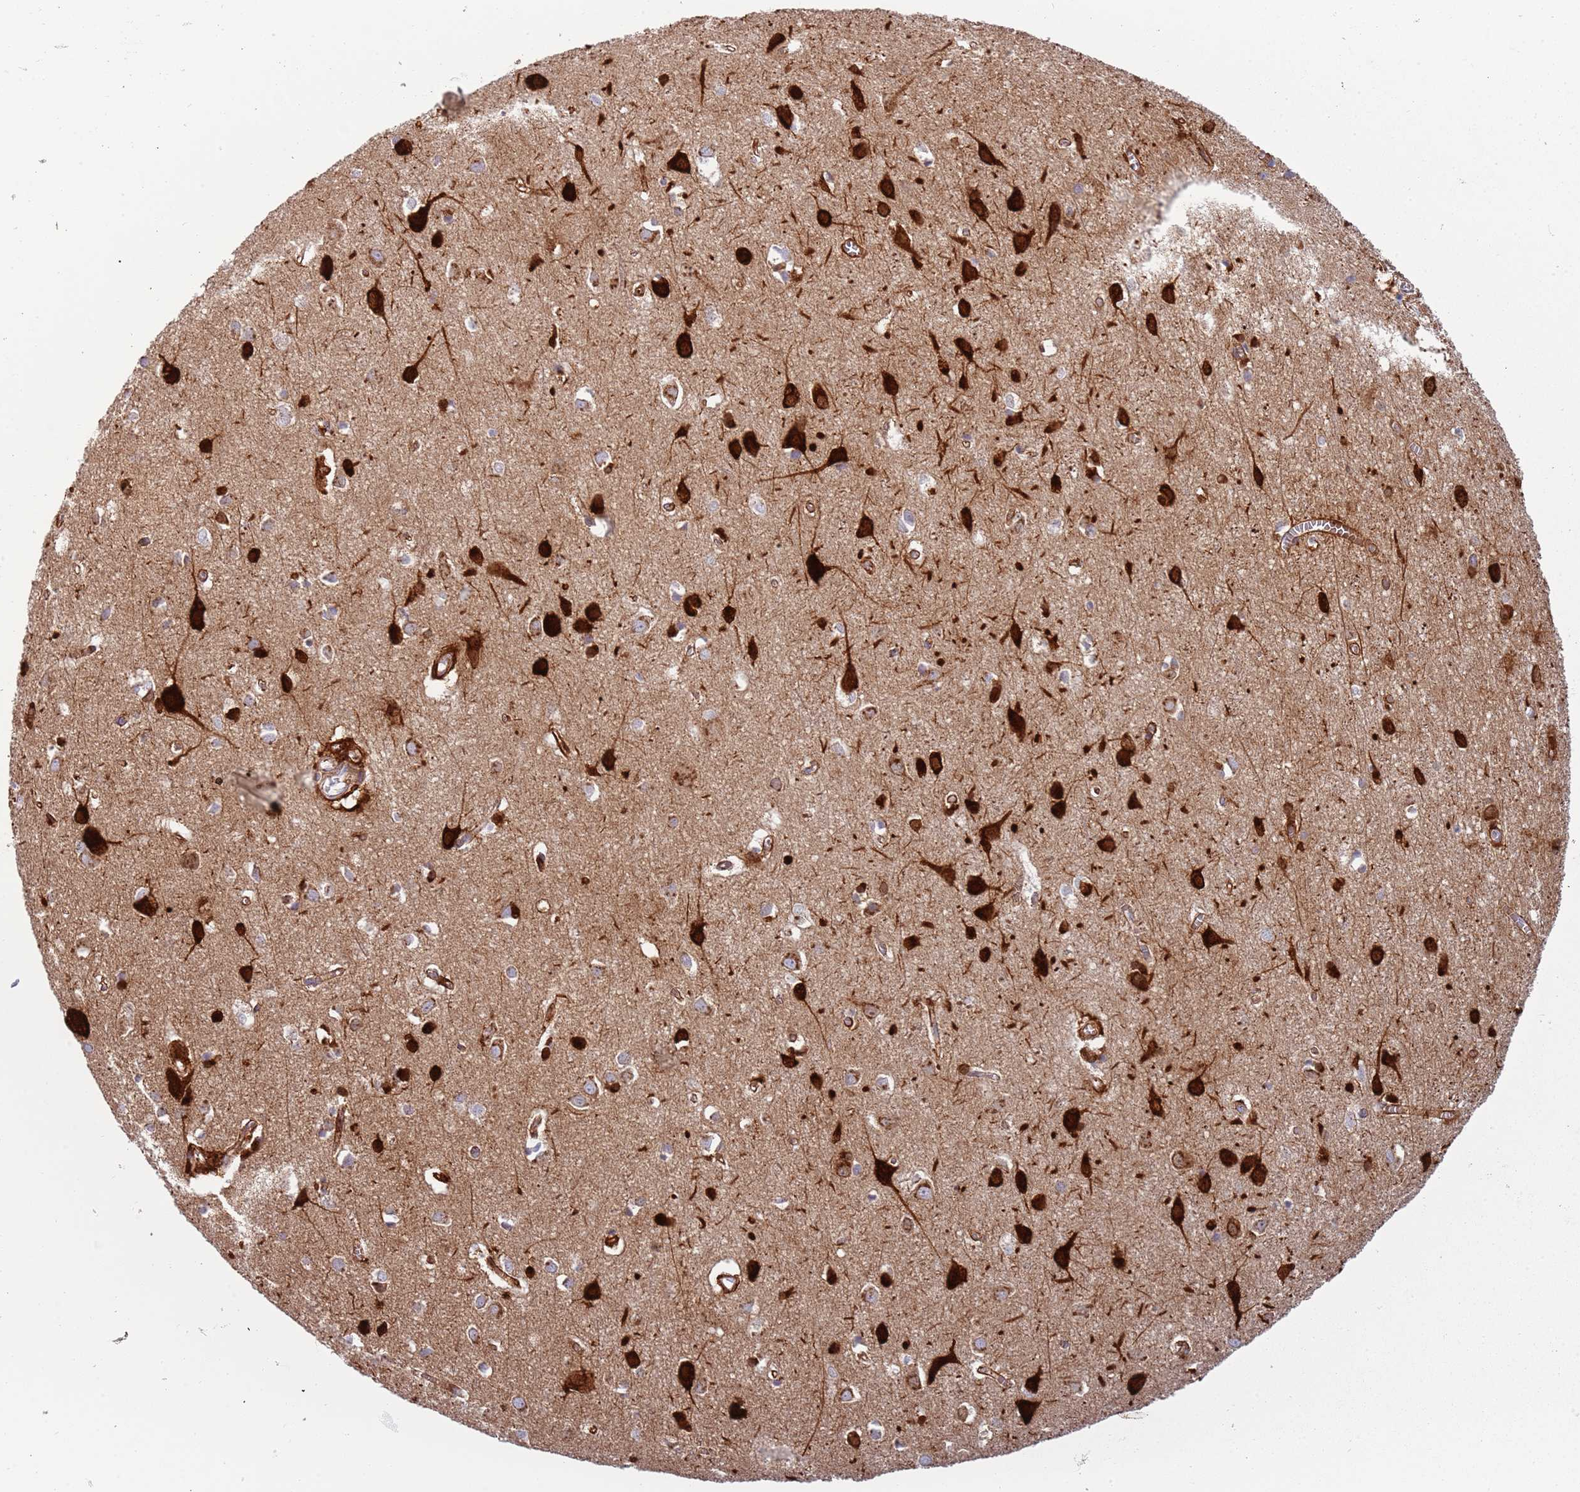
{"staining": {"intensity": "strong", "quantity": ">75%", "location": "cytoplasmic/membranous"}, "tissue": "cerebral cortex", "cell_type": "Endothelial cells", "image_type": "normal", "snomed": [{"axis": "morphology", "description": "Normal tissue, NOS"}, {"axis": "topography", "description": "Cerebral cortex"}], "caption": "Brown immunohistochemical staining in normal cerebral cortex shows strong cytoplasmic/membranous staining in approximately >75% of endothelial cells.", "gene": "TNFRSF6B", "patient": {"sex": "female", "age": 64}}